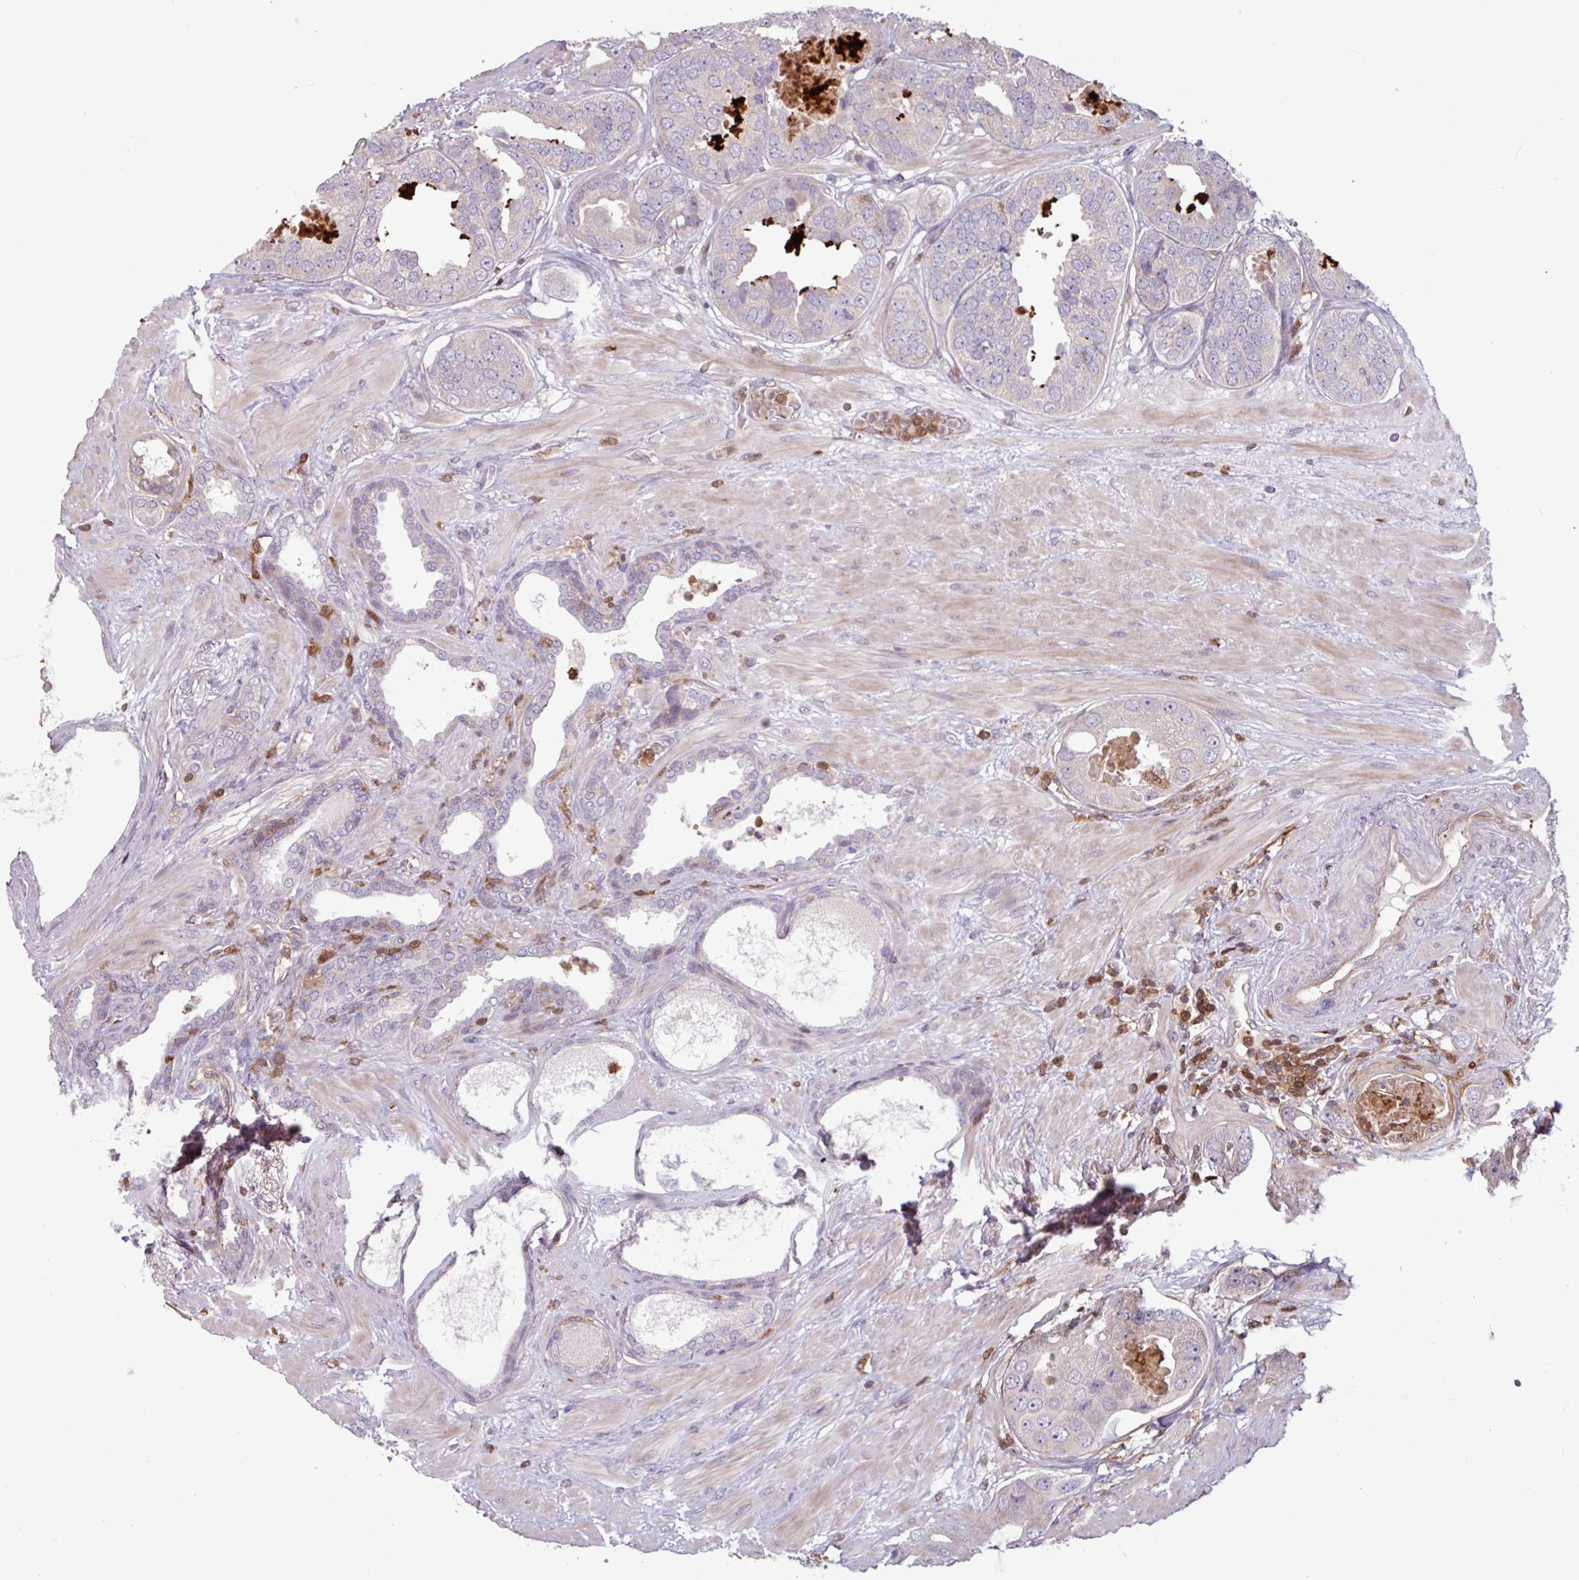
{"staining": {"intensity": "negative", "quantity": "none", "location": "none"}, "tissue": "prostate cancer", "cell_type": "Tumor cells", "image_type": "cancer", "snomed": [{"axis": "morphology", "description": "Adenocarcinoma, High grade"}, {"axis": "topography", "description": "Prostate"}], "caption": "Micrograph shows no protein expression in tumor cells of prostate adenocarcinoma (high-grade) tissue.", "gene": "SEC61G", "patient": {"sex": "male", "age": 63}}